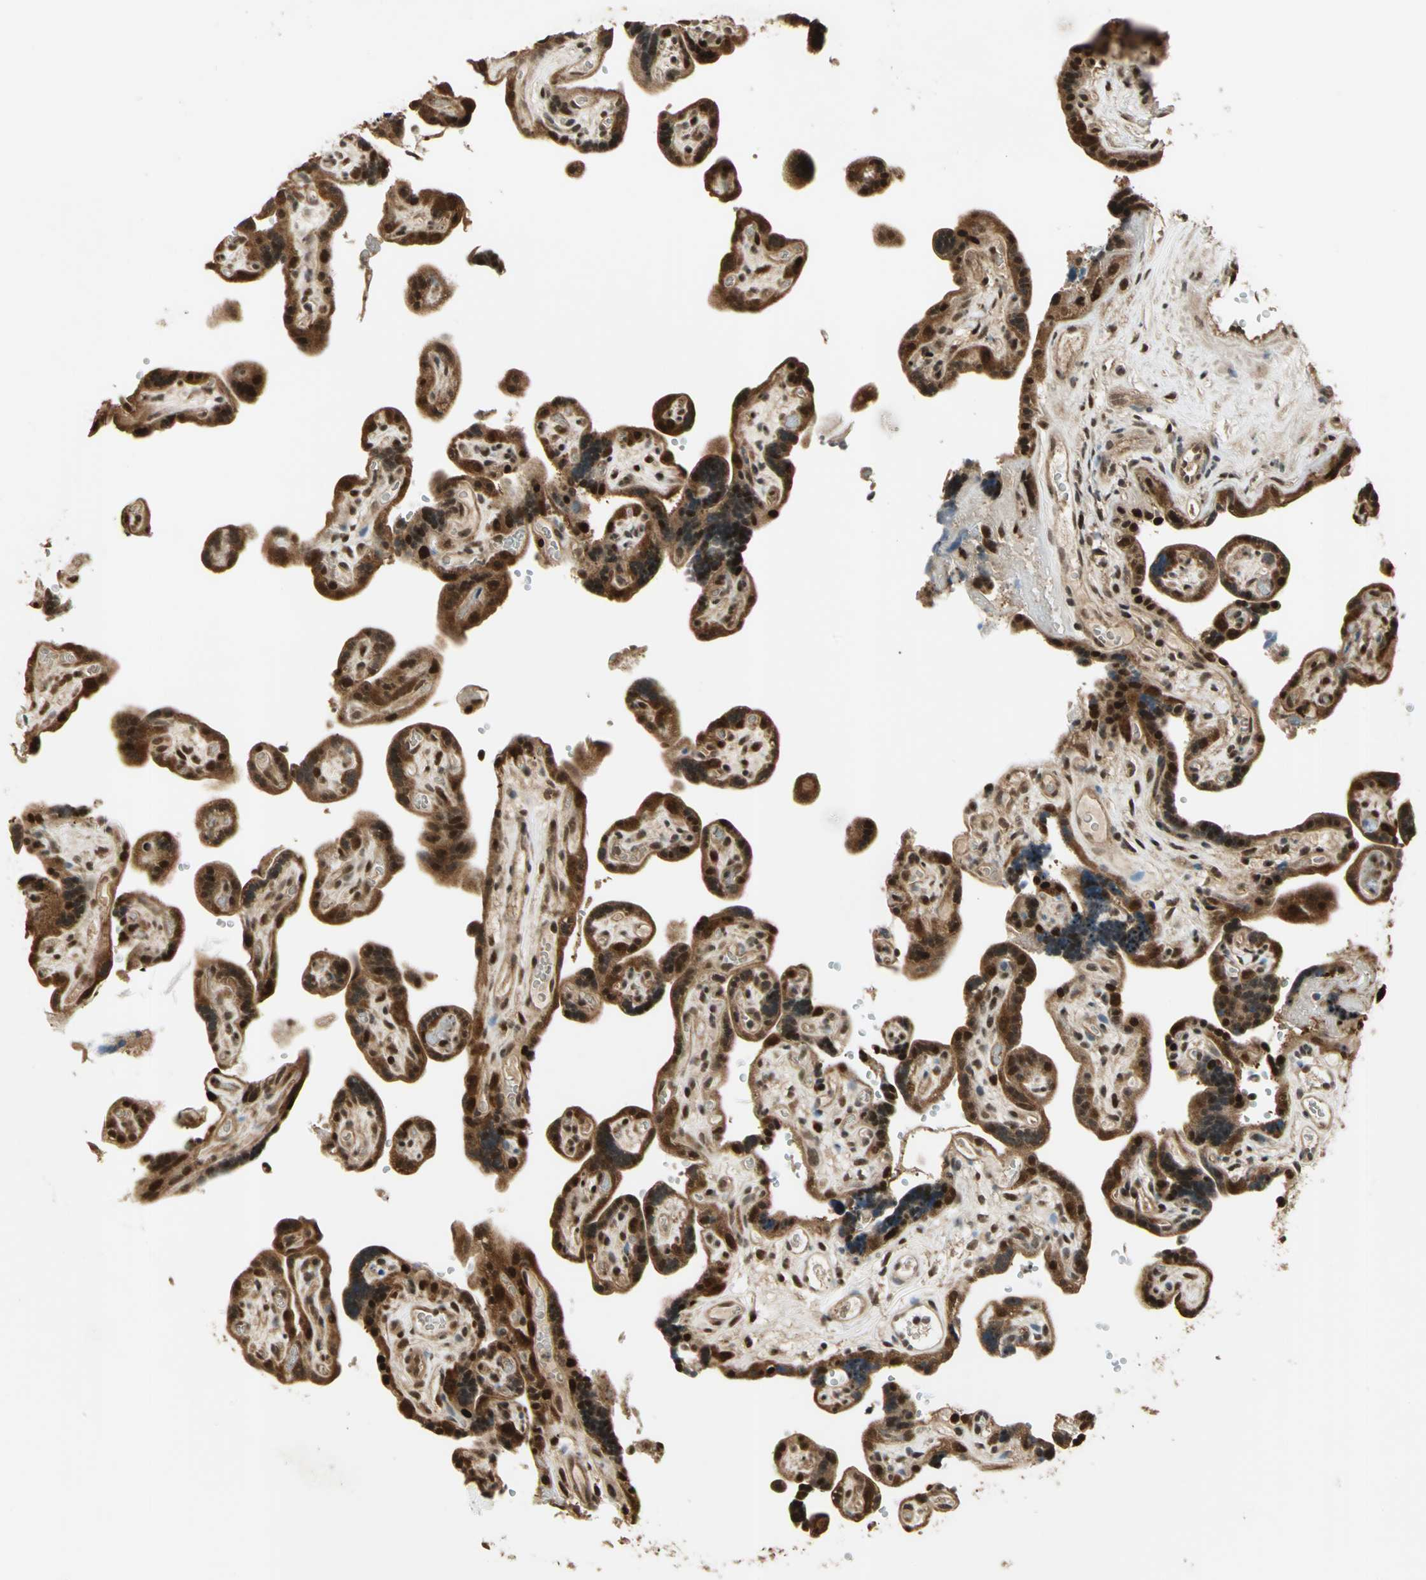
{"staining": {"intensity": "strong", "quantity": ">75%", "location": "cytoplasmic/membranous,nuclear"}, "tissue": "placenta", "cell_type": "Decidual cells", "image_type": "normal", "snomed": [{"axis": "morphology", "description": "Normal tissue, NOS"}, {"axis": "topography", "description": "Placenta"}], "caption": "Immunohistochemistry micrograph of benign placenta: placenta stained using IHC shows high levels of strong protein expression localized specifically in the cytoplasmic/membranous,nuclear of decidual cells, appearing as a cytoplasmic/membranous,nuclear brown color.", "gene": "PSMC3", "patient": {"sex": "female", "age": 30}}